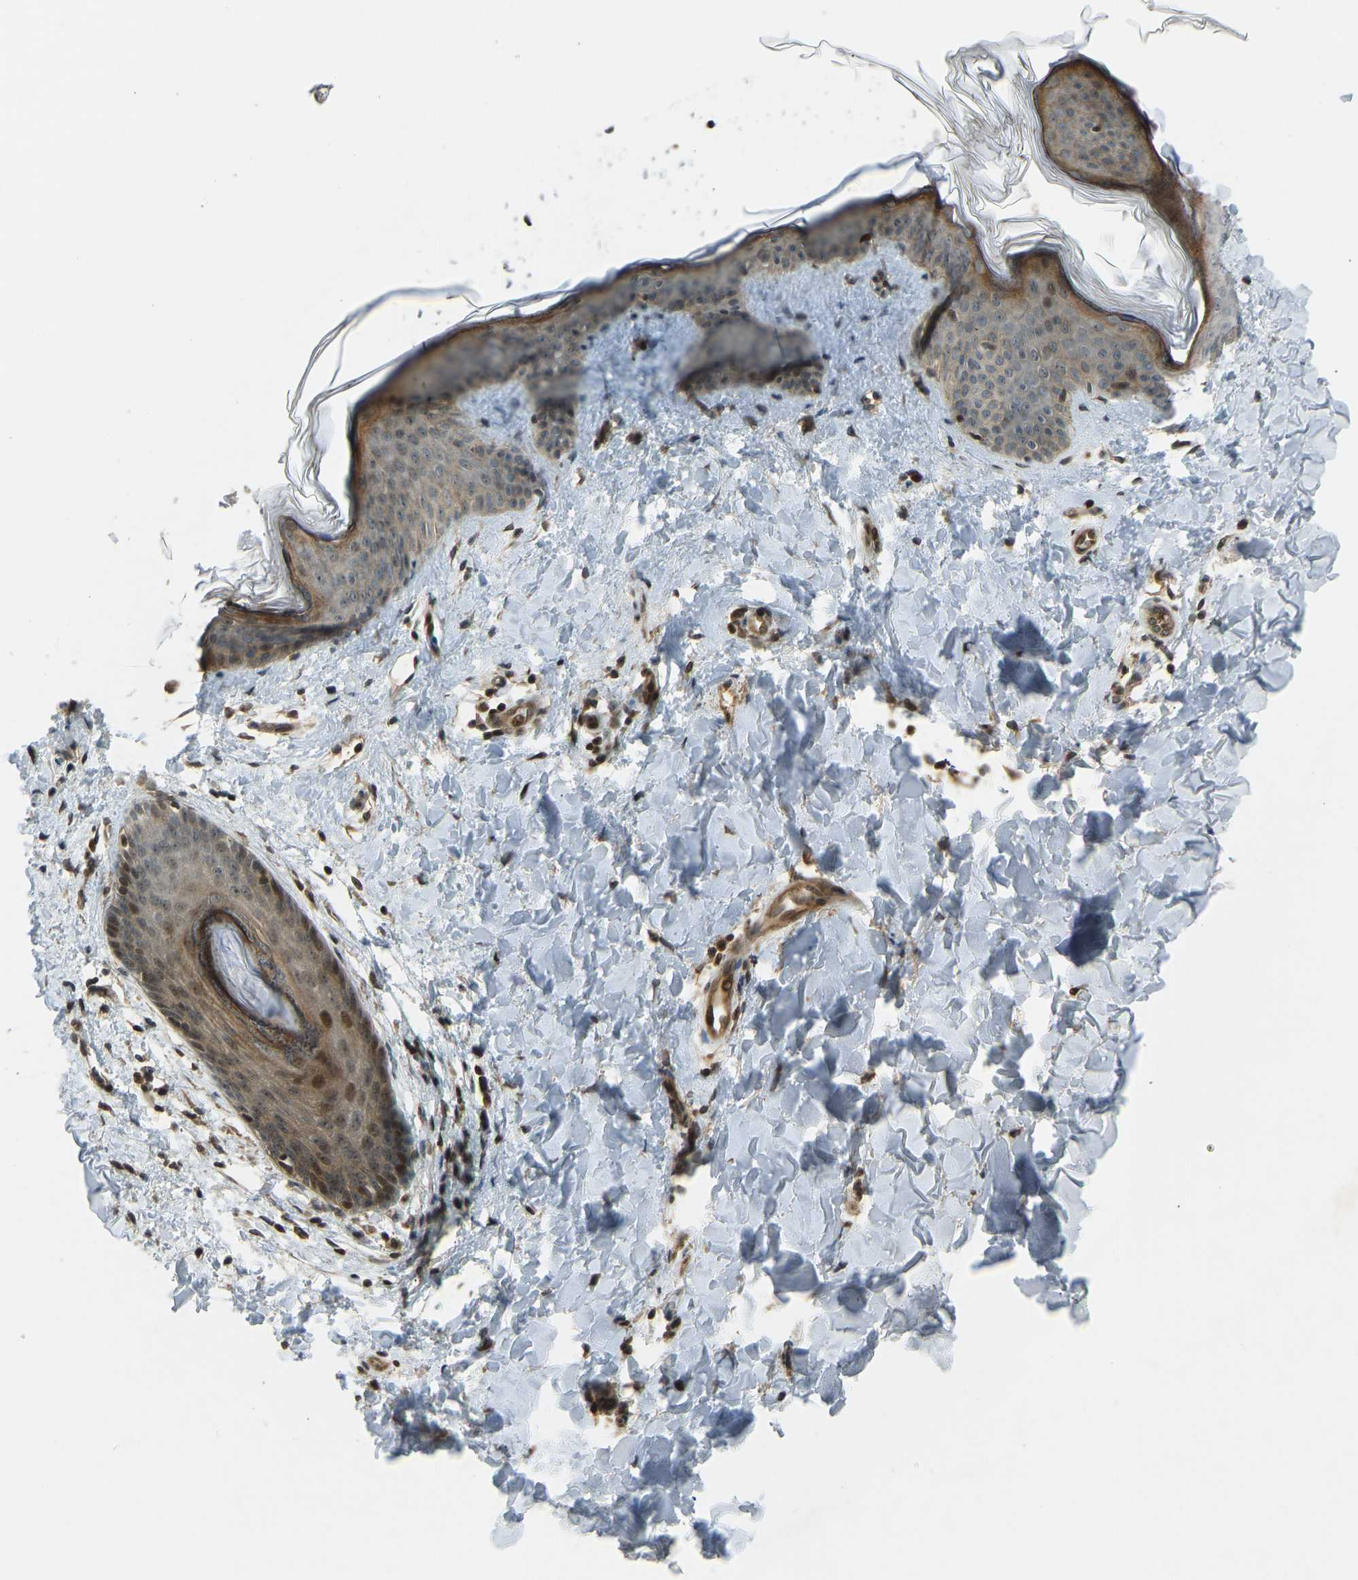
{"staining": {"intensity": "strong", "quantity": ">75%", "location": "cytoplasmic/membranous,nuclear"}, "tissue": "skin", "cell_type": "Fibroblasts", "image_type": "normal", "snomed": [{"axis": "morphology", "description": "Normal tissue, NOS"}, {"axis": "topography", "description": "Skin"}], "caption": "Protein expression by immunohistochemistry (IHC) reveals strong cytoplasmic/membranous,nuclear expression in about >75% of fibroblasts in benign skin.", "gene": "SVOPL", "patient": {"sex": "female", "age": 17}}